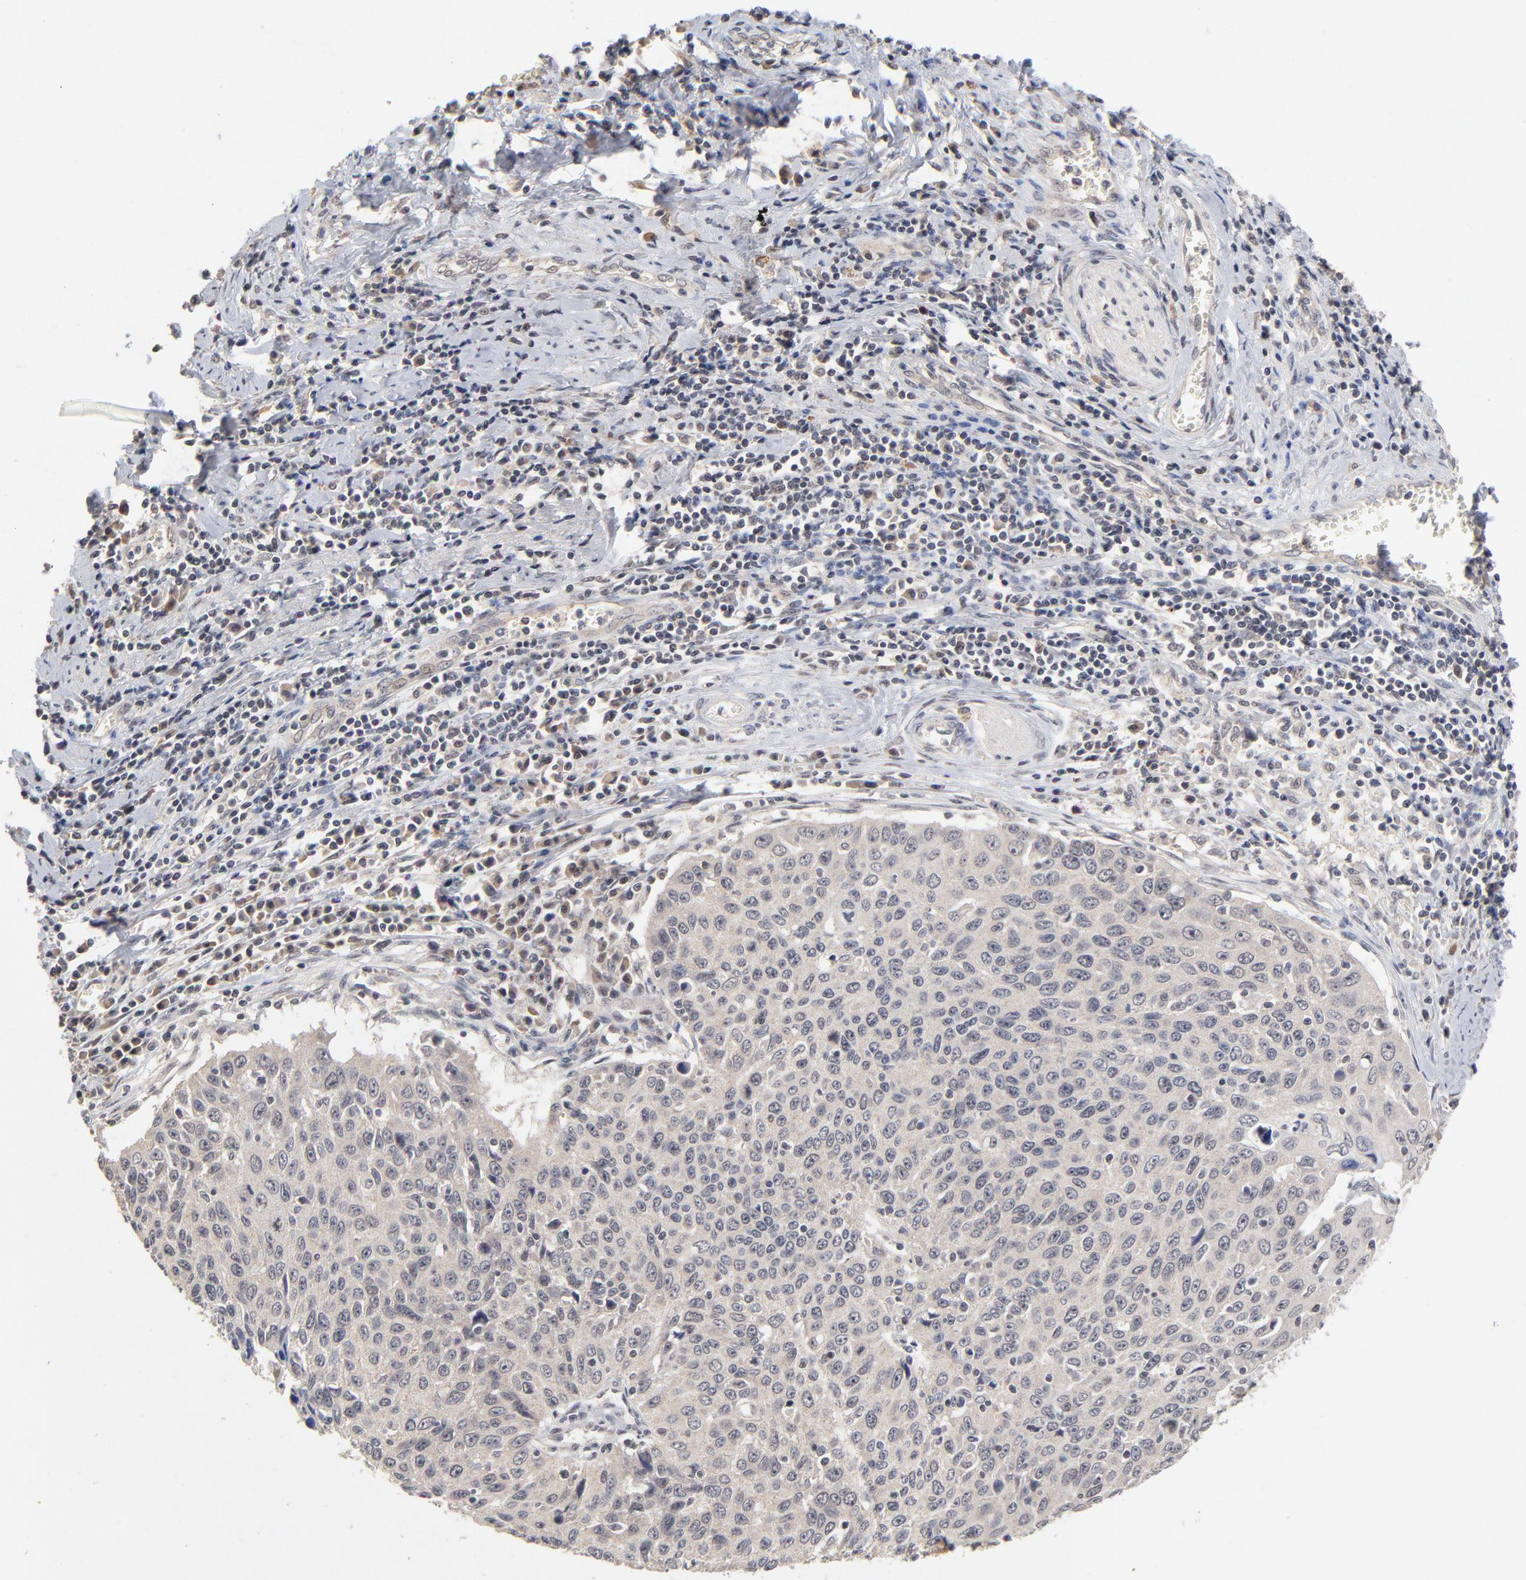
{"staining": {"intensity": "weak", "quantity": ">75%", "location": "cytoplasmic/membranous"}, "tissue": "cervical cancer", "cell_type": "Tumor cells", "image_type": "cancer", "snomed": [{"axis": "morphology", "description": "Squamous cell carcinoma, NOS"}, {"axis": "topography", "description": "Cervix"}], "caption": "A low amount of weak cytoplasmic/membranous expression is appreciated in approximately >75% of tumor cells in cervical cancer (squamous cell carcinoma) tissue. (DAB IHC with brightfield microscopy, high magnification).", "gene": "WSB1", "patient": {"sex": "female", "age": 53}}